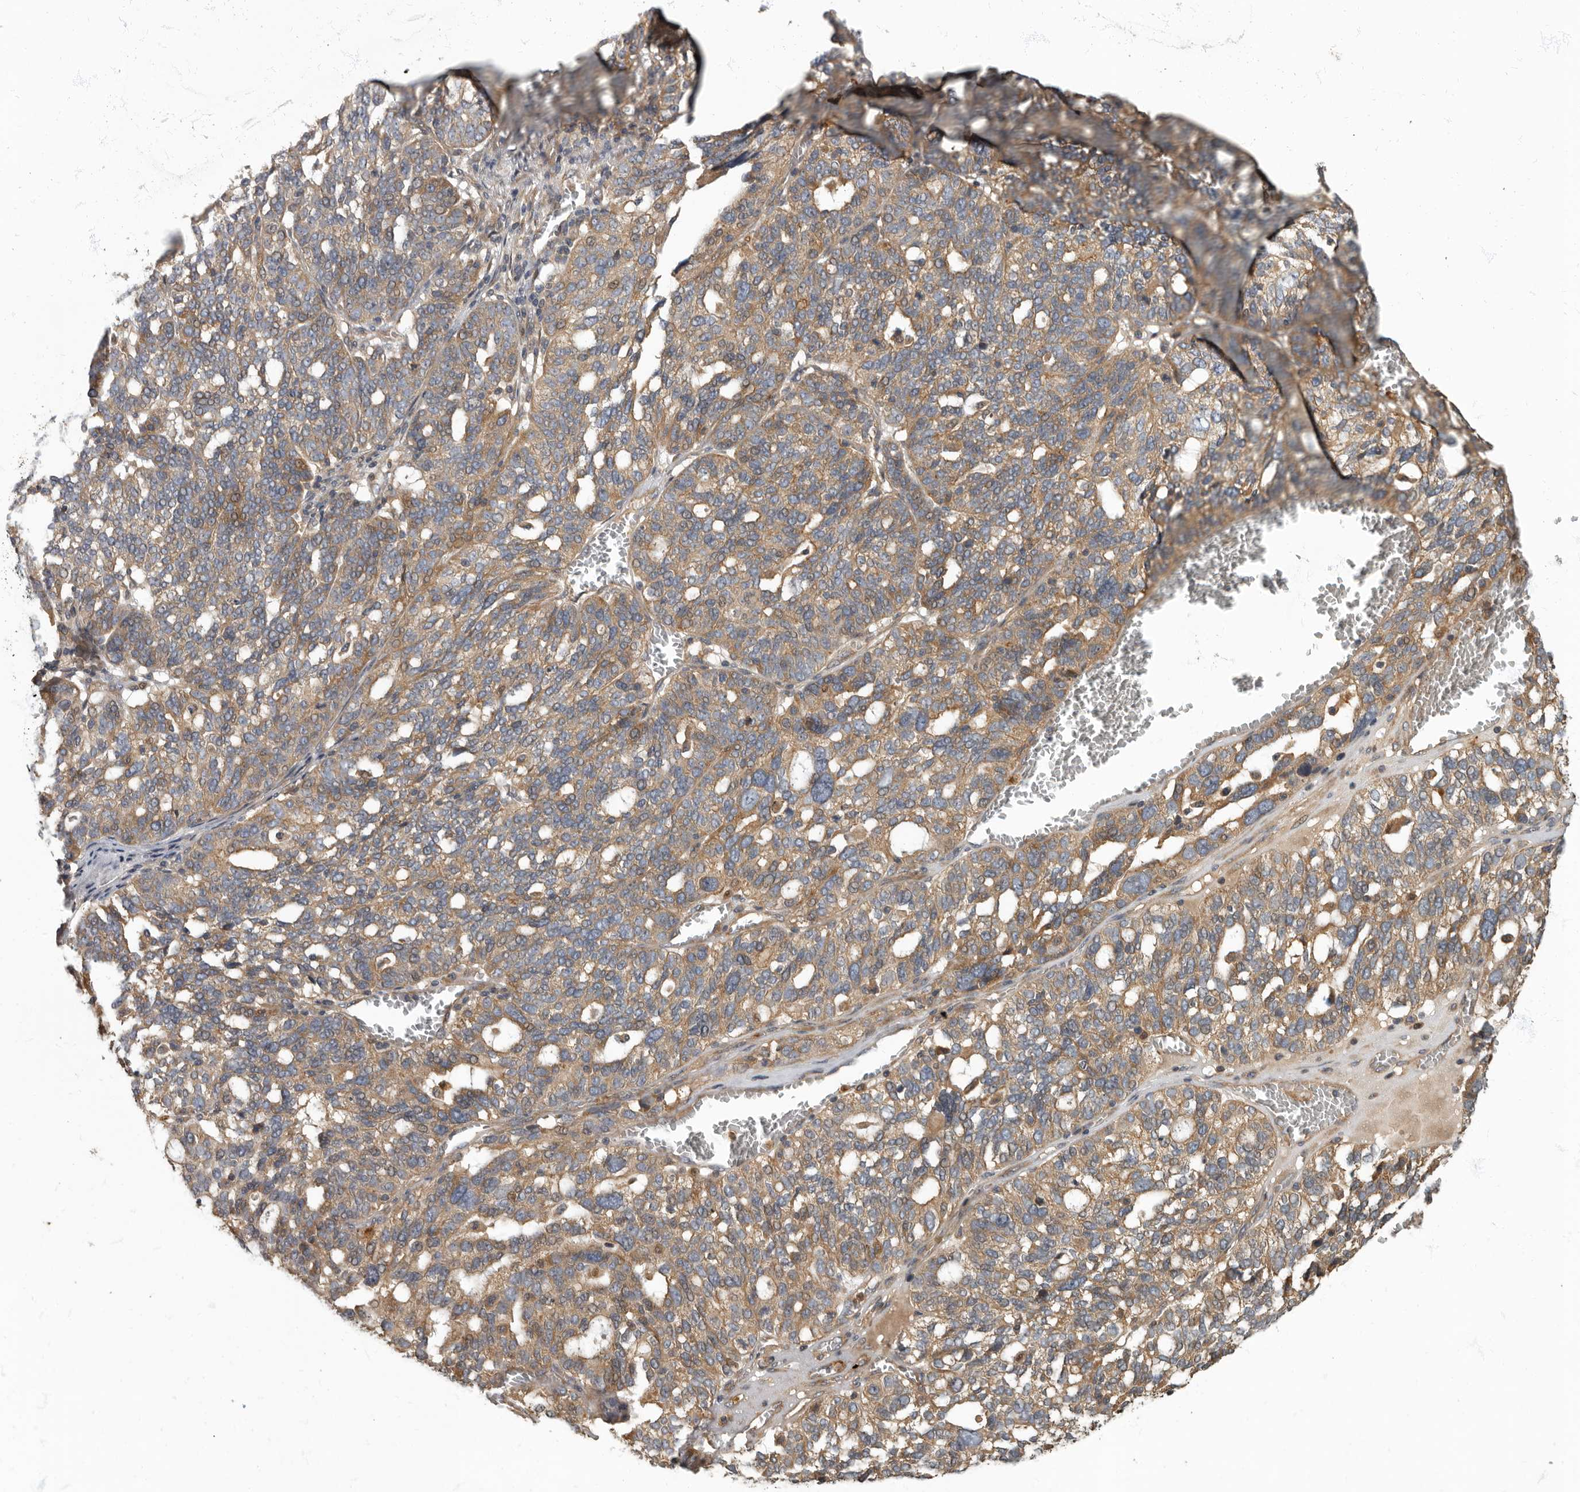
{"staining": {"intensity": "moderate", "quantity": ">75%", "location": "cytoplasmic/membranous"}, "tissue": "ovarian cancer", "cell_type": "Tumor cells", "image_type": "cancer", "snomed": [{"axis": "morphology", "description": "Cystadenocarcinoma, serous, NOS"}, {"axis": "topography", "description": "Ovary"}], "caption": "This is a histology image of IHC staining of ovarian cancer (serous cystadenocarcinoma), which shows moderate positivity in the cytoplasmic/membranous of tumor cells.", "gene": "DAAM1", "patient": {"sex": "female", "age": 59}}